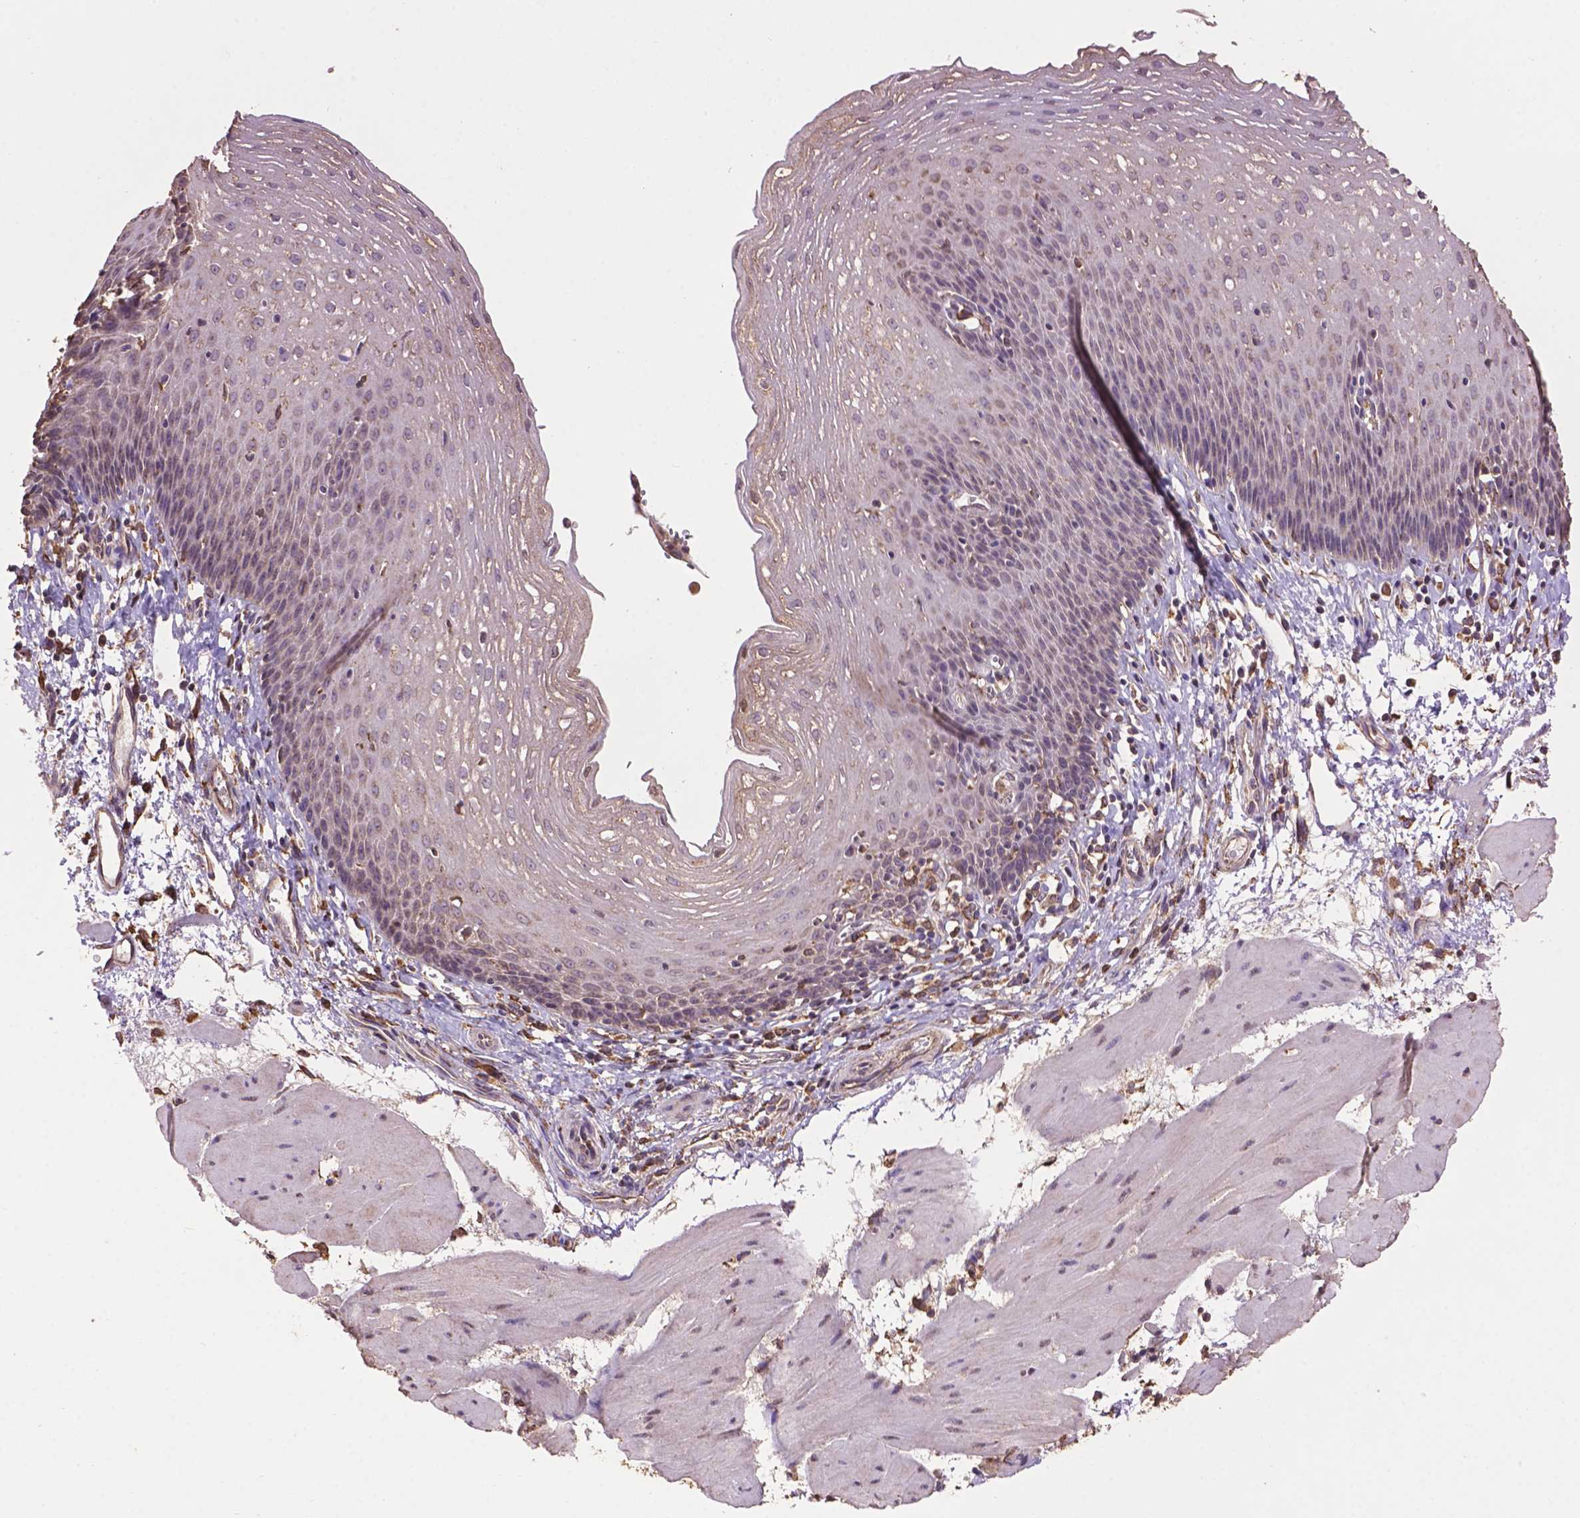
{"staining": {"intensity": "weak", "quantity": "<25%", "location": "cytoplasmic/membranous"}, "tissue": "esophagus", "cell_type": "Squamous epithelial cells", "image_type": "normal", "snomed": [{"axis": "morphology", "description": "Normal tissue, NOS"}, {"axis": "topography", "description": "Esophagus"}], "caption": "Immunohistochemistry (IHC) histopathology image of benign esophagus stained for a protein (brown), which demonstrates no expression in squamous epithelial cells. (Immunohistochemistry (IHC), brightfield microscopy, high magnification).", "gene": "PPP2R5E", "patient": {"sex": "female", "age": 64}}